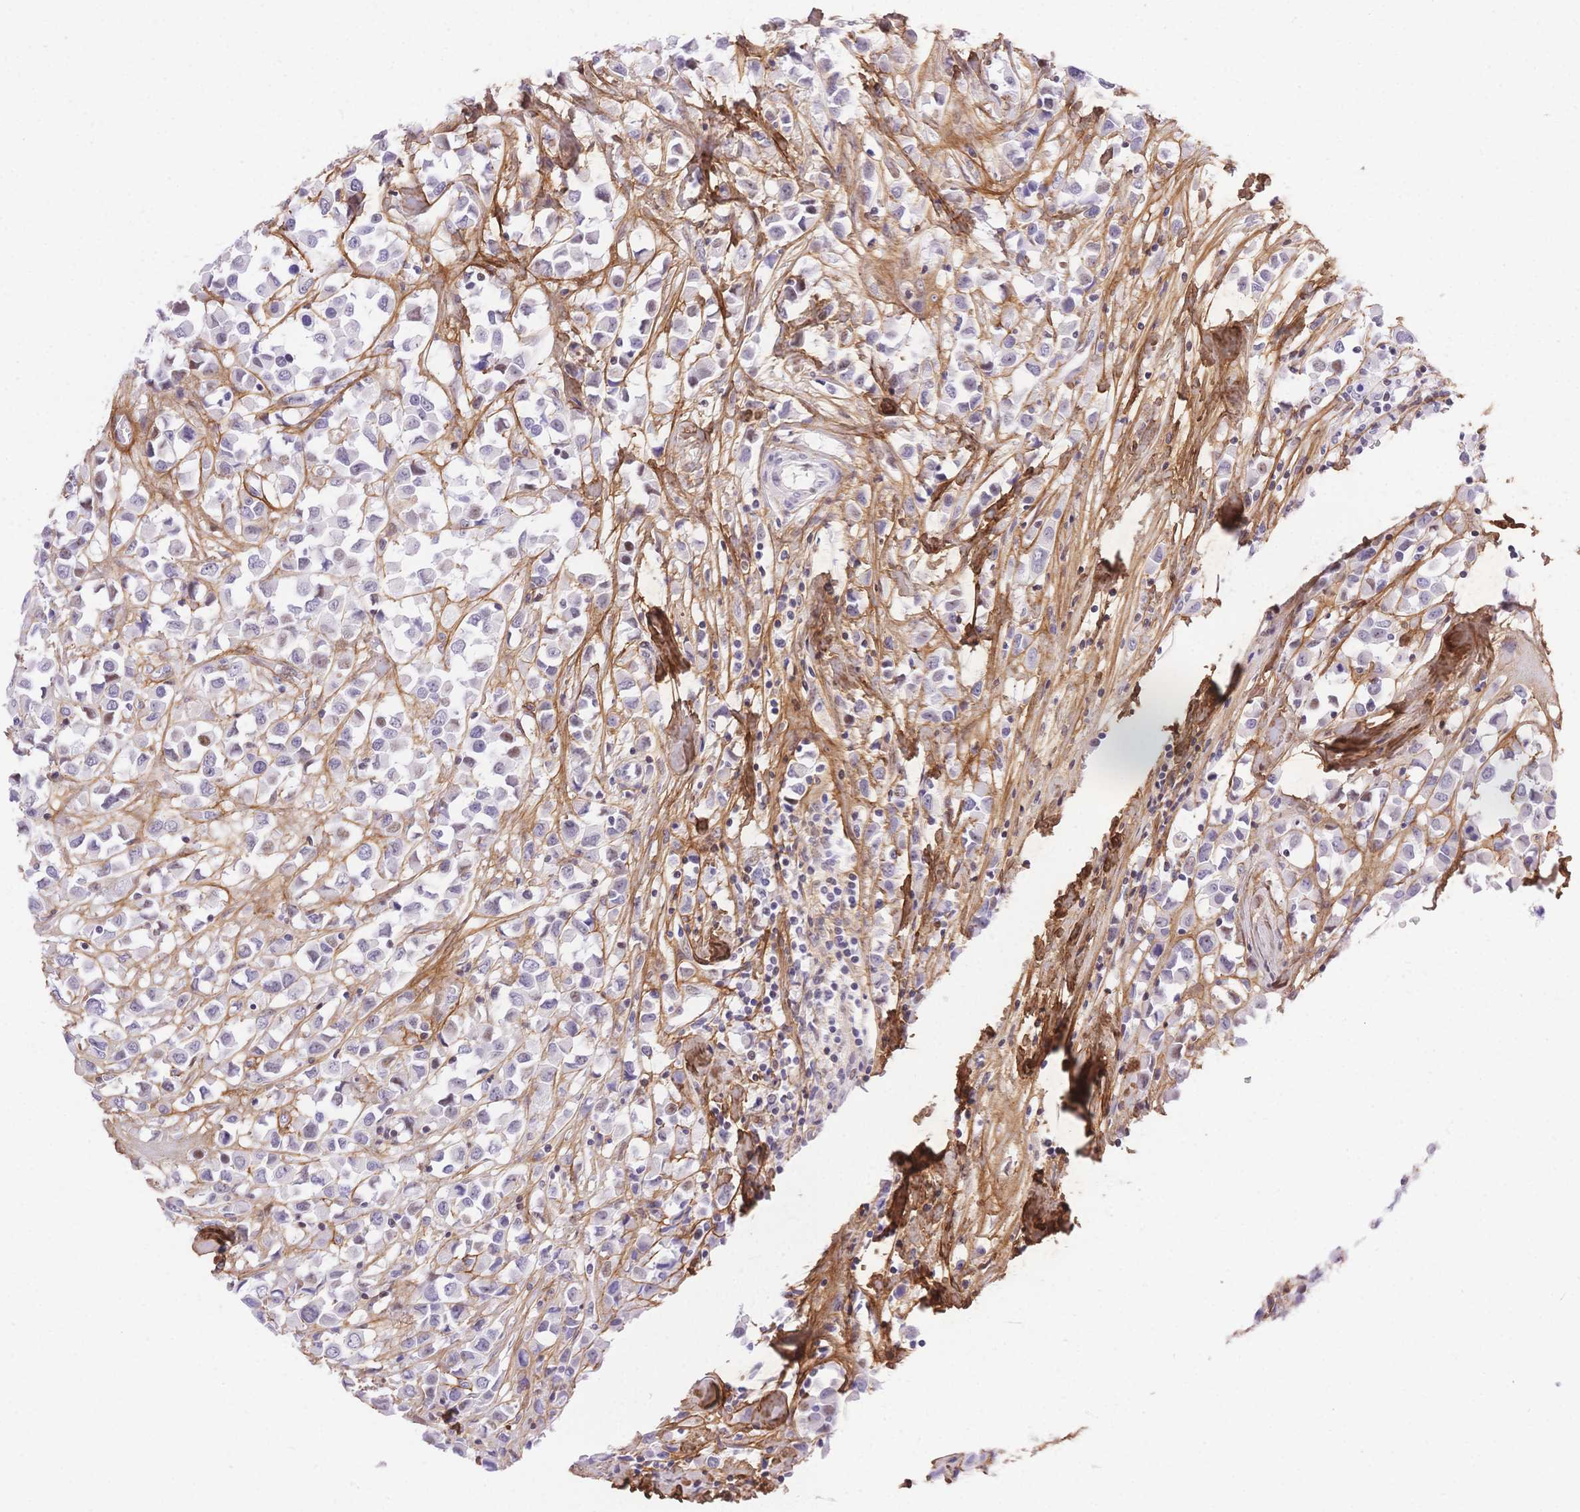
{"staining": {"intensity": "moderate", "quantity": "<25%", "location": "nuclear"}, "tissue": "breast cancer", "cell_type": "Tumor cells", "image_type": "cancer", "snomed": [{"axis": "morphology", "description": "Duct carcinoma"}, {"axis": "topography", "description": "Breast"}], "caption": "Immunohistochemical staining of human infiltrating ductal carcinoma (breast) demonstrates moderate nuclear protein positivity in approximately <25% of tumor cells. Immunohistochemistry stains the protein in brown and the nuclei are stained blue.", "gene": "PDZD2", "patient": {"sex": "female", "age": 61}}